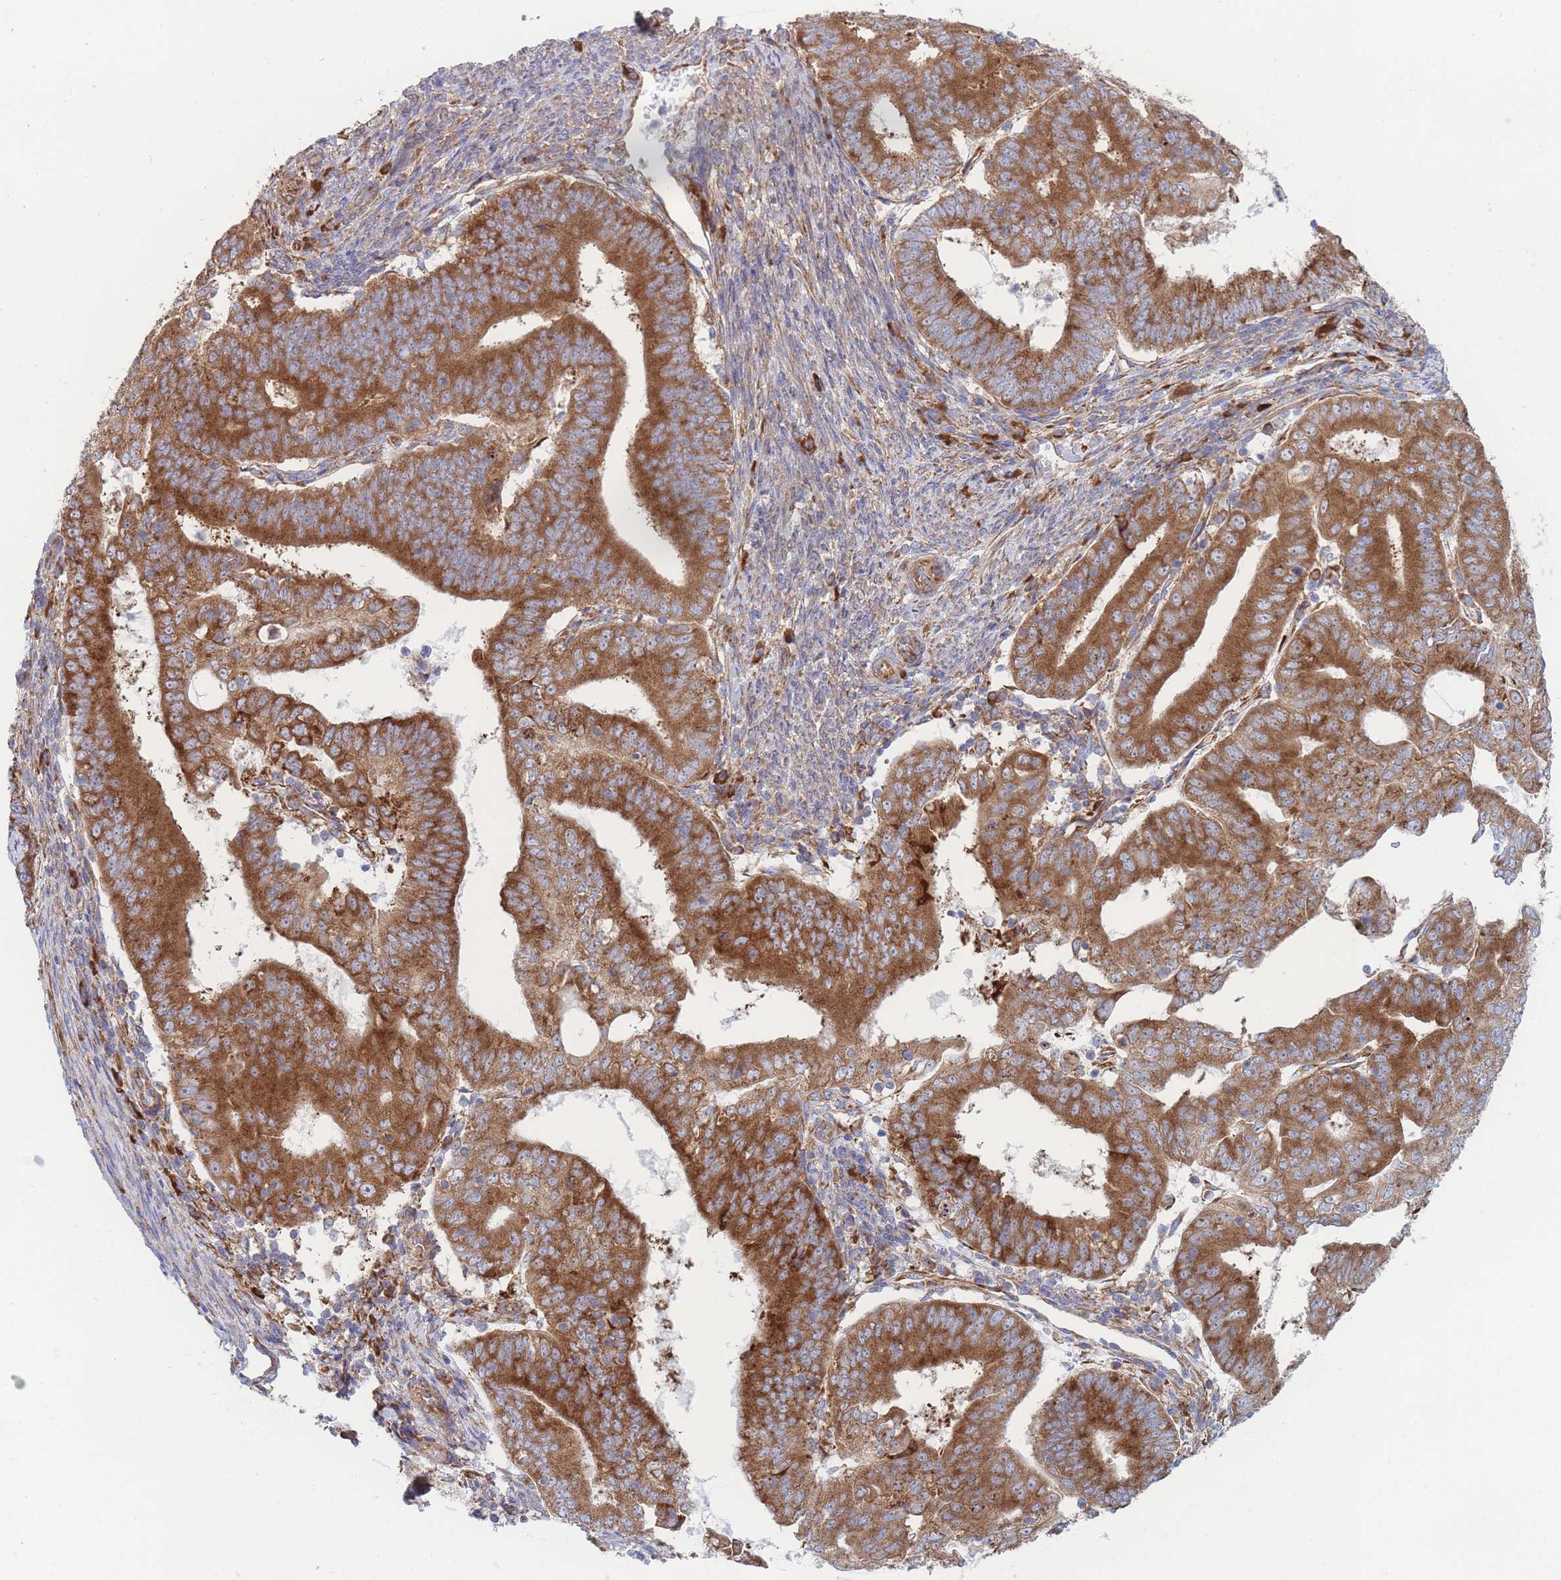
{"staining": {"intensity": "strong", "quantity": ">75%", "location": "cytoplasmic/membranous"}, "tissue": "endometrial cancer", "cell_type": "Tumor cells", "image_type": "cancer", "snomed": [{"axis": "morphology", "description": "Adenocarcinoma, NOS"}, {"axis": "topography", "description": "Endometrium"}], "caption": "IHC histopathology image of adenocarcinoma (endometrial) stained for a protein (brown), which exhibits high levels of strong cytoplasmic/membranous staining in about >75% of tumor cells.", "gene": "RPL8", "patient": {"sex": "female", "age": 70}}